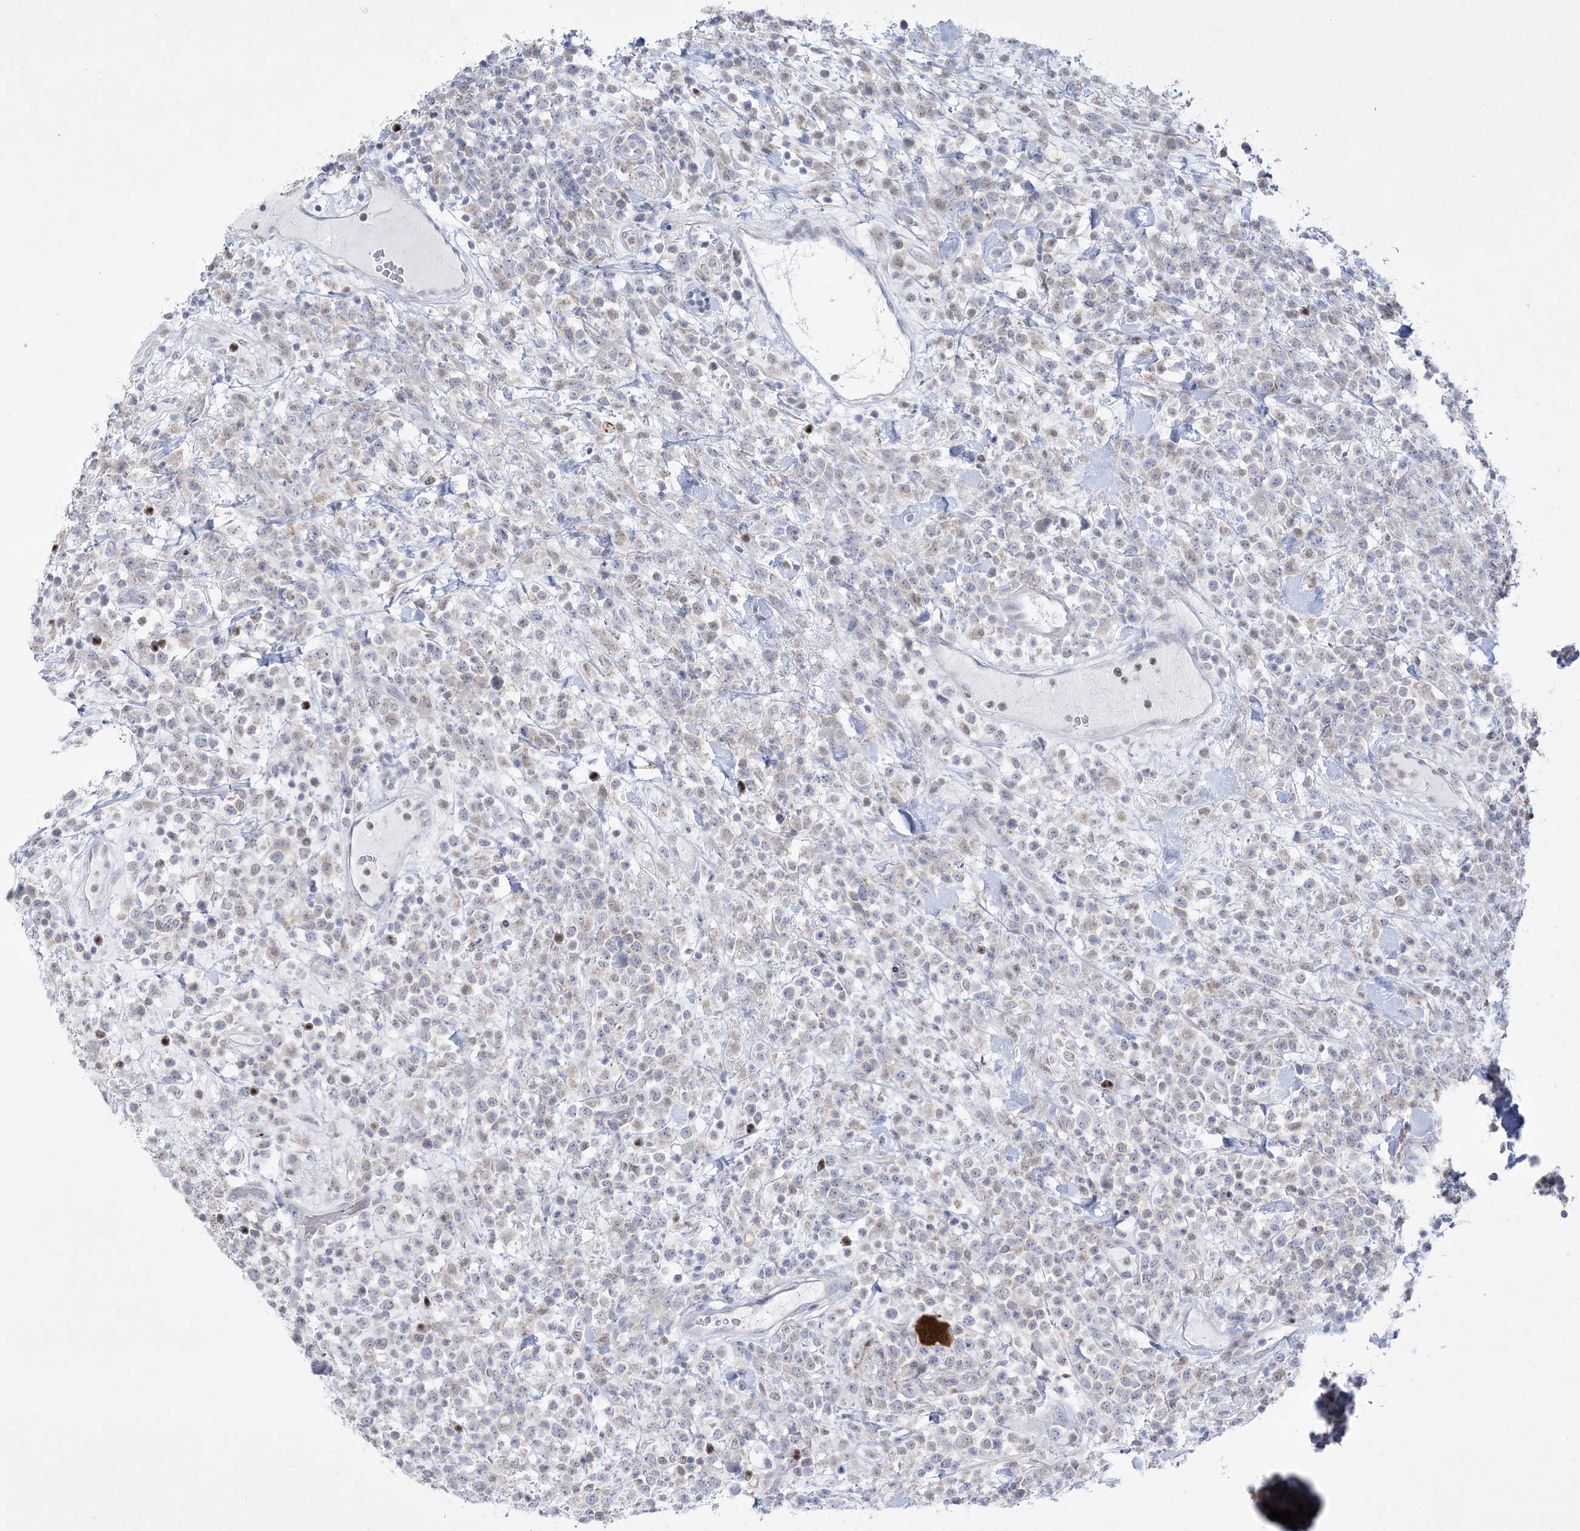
{"staining": {"intensity": "negative", "quantity": "none", "location": "none"}, "tissue": "lymphoma", "cell_type": "Tumor cells", "image_type": "cancer", "snomed": [{"axis": "morphology", "description": "Malignant lymphoma, non-Hodgkin's type, High grade"}, {"axis": "topography", "description": "Colon"}], "caption": "Tumor cells show no significant positivity in high-grade malignant lymphoma, non-Hodgkin's type. Brightfield microscopy of immunohistochemistry stained with DAB (brown) and hematoxylin (blue), captured at high magnification.", "gene": "WDR27", "patient": {"sex": "female", "age": 53}}